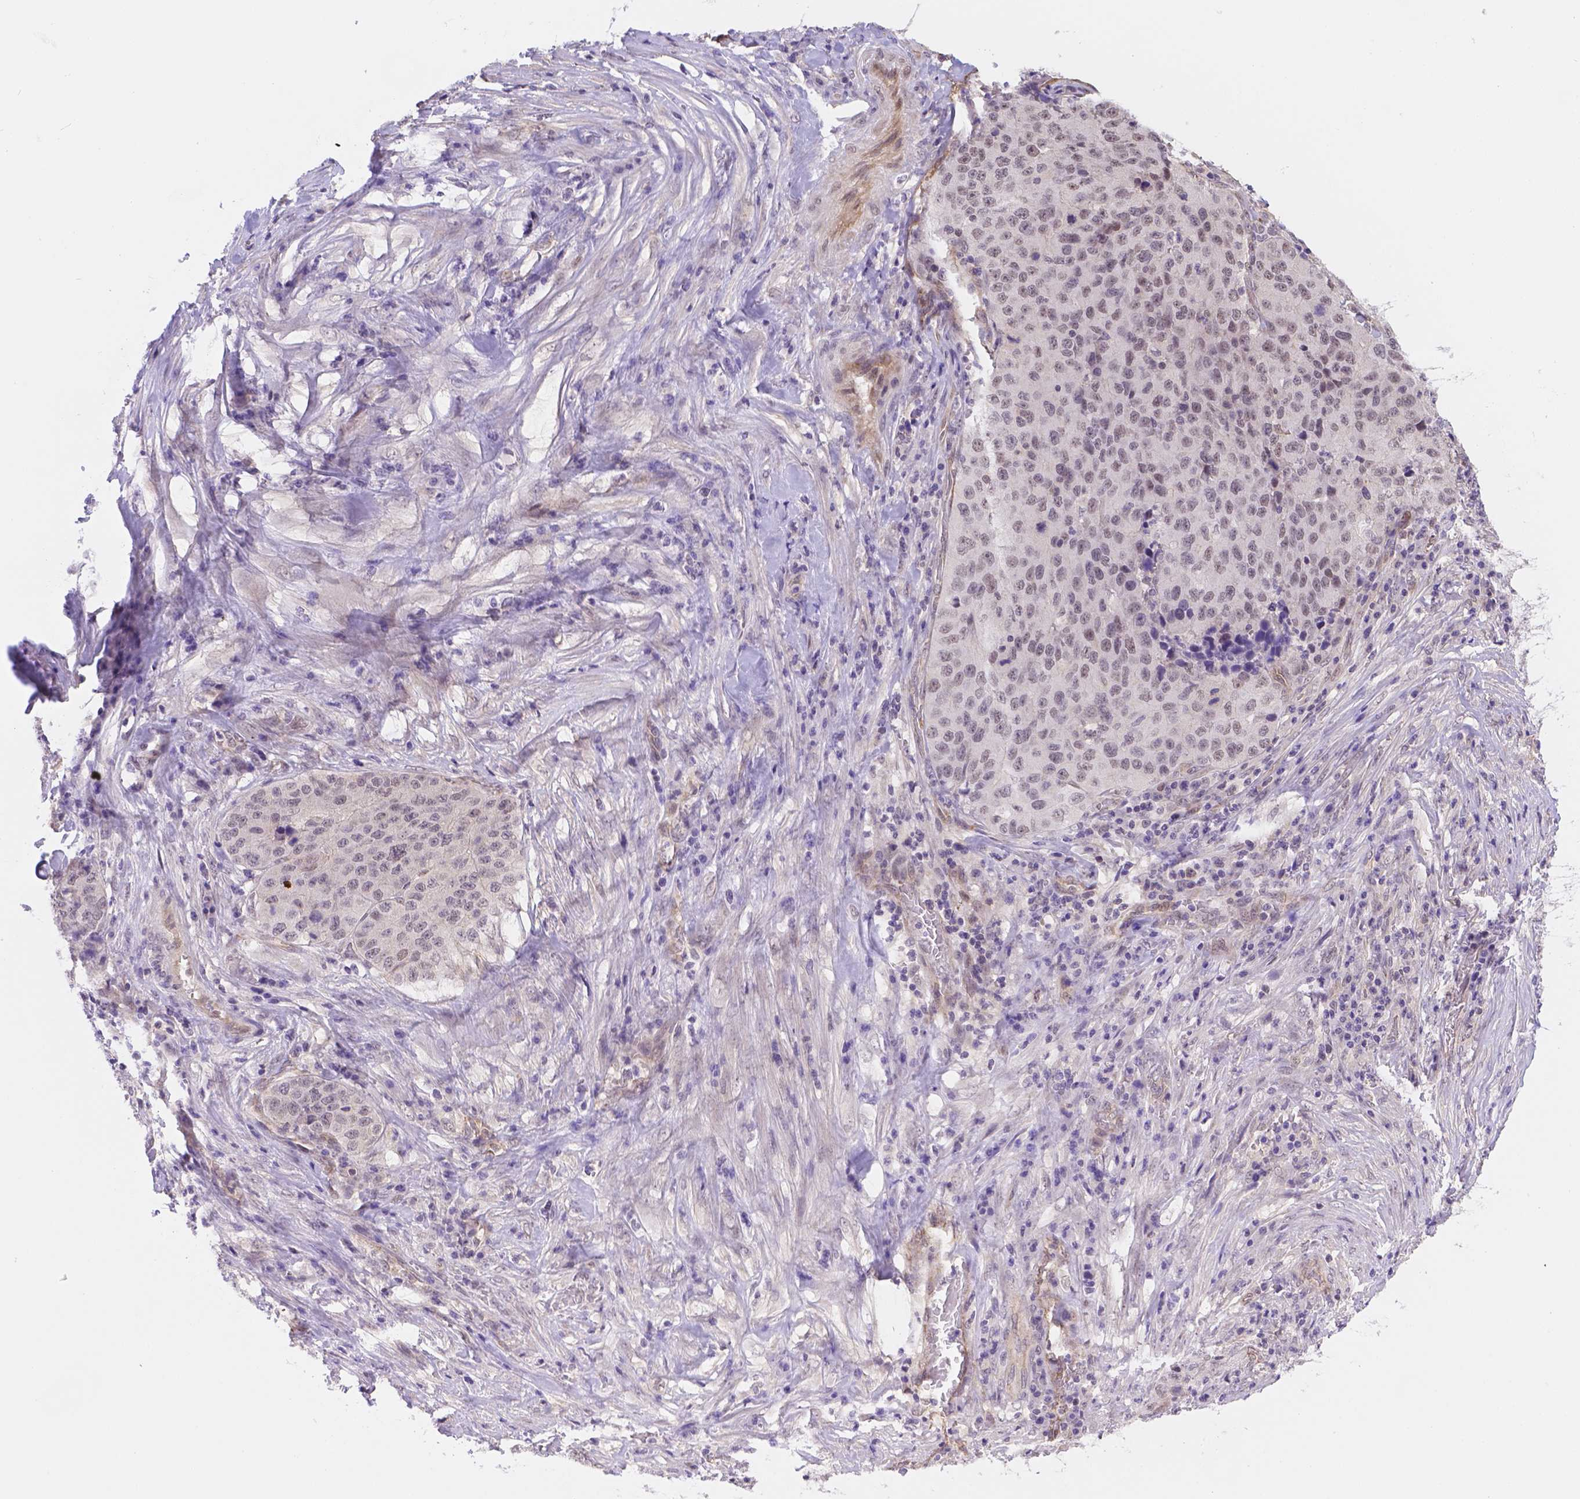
{"staining": {"intensity": "negative", "quantity": "none", "location": "none"}, "tissue": "stomach cancer", "cell_type": "Tumor cells", "image_type": "cancer", "snomed": [{"axis": "morphology", "description": "Adenocarcinoma, NOS"}, {"axis": "topography", "description": "Stomach"}], "caption": "This is a histopathology image of immunohistochemistry staining of stomach cancer, which shows no staining in tumor cells.", "gene": "NXPE2", "patient": {"sex": "male", "age": 71}}